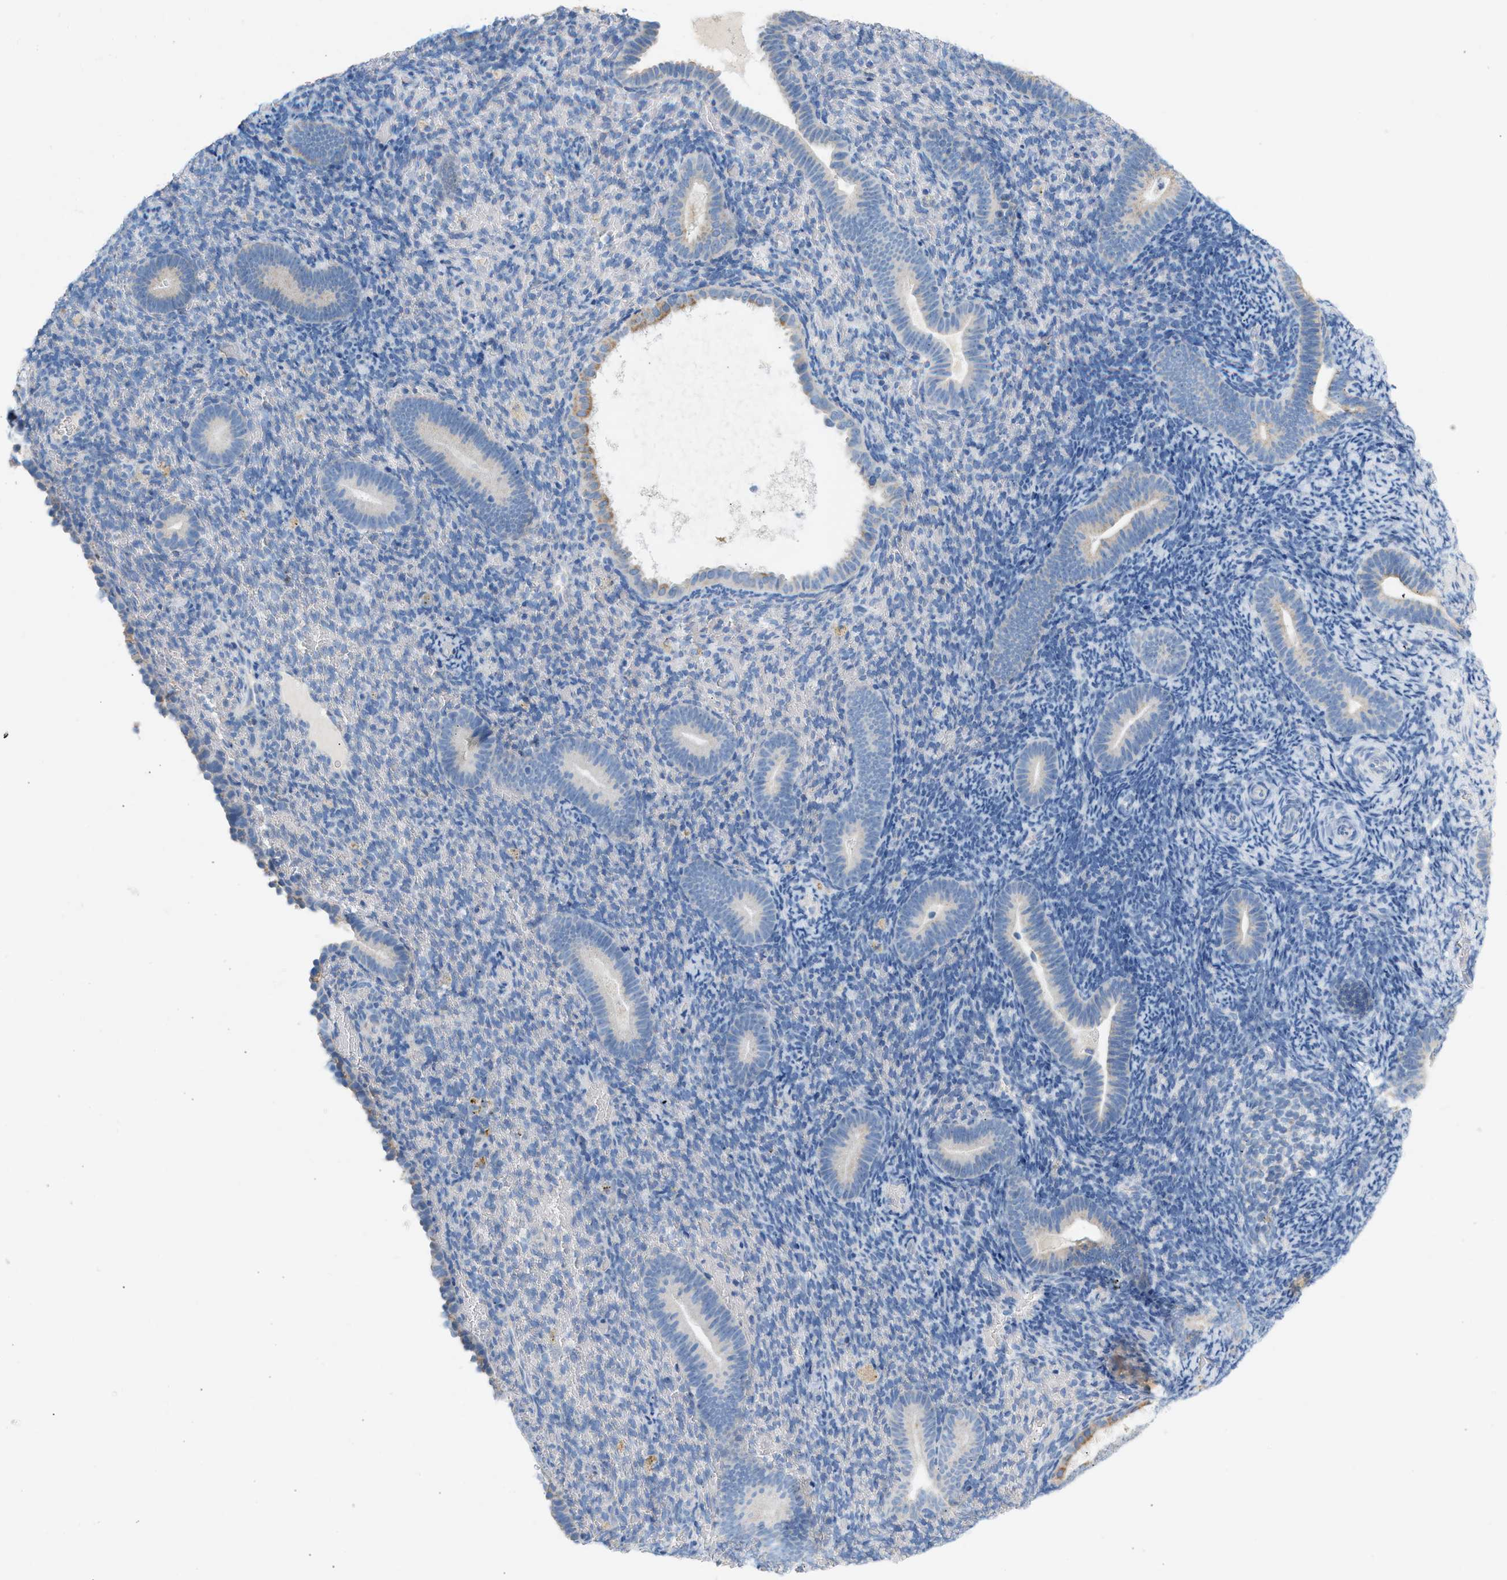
{"staining": {"intensity": "negative", "quantity": "none", "location": "none"}, "tissue": "endometrium", "cell_type": "Cells in endometrial stroma", "image_type": "normal", "snomed": [{"axis": "morphology", "description": "Normal tissue, NOS"}, {"axis": "topography", "description": "Endometrium"}], "caption": "Immunohistochemistry micrograph of normal human endometrium stained for a protein (brown), which reveals no staining in cells in endometrial stroma. Nuclei are stained in blue.", "gene": "NDUFS8", "patient": {"sex": "female", "age": 51}}